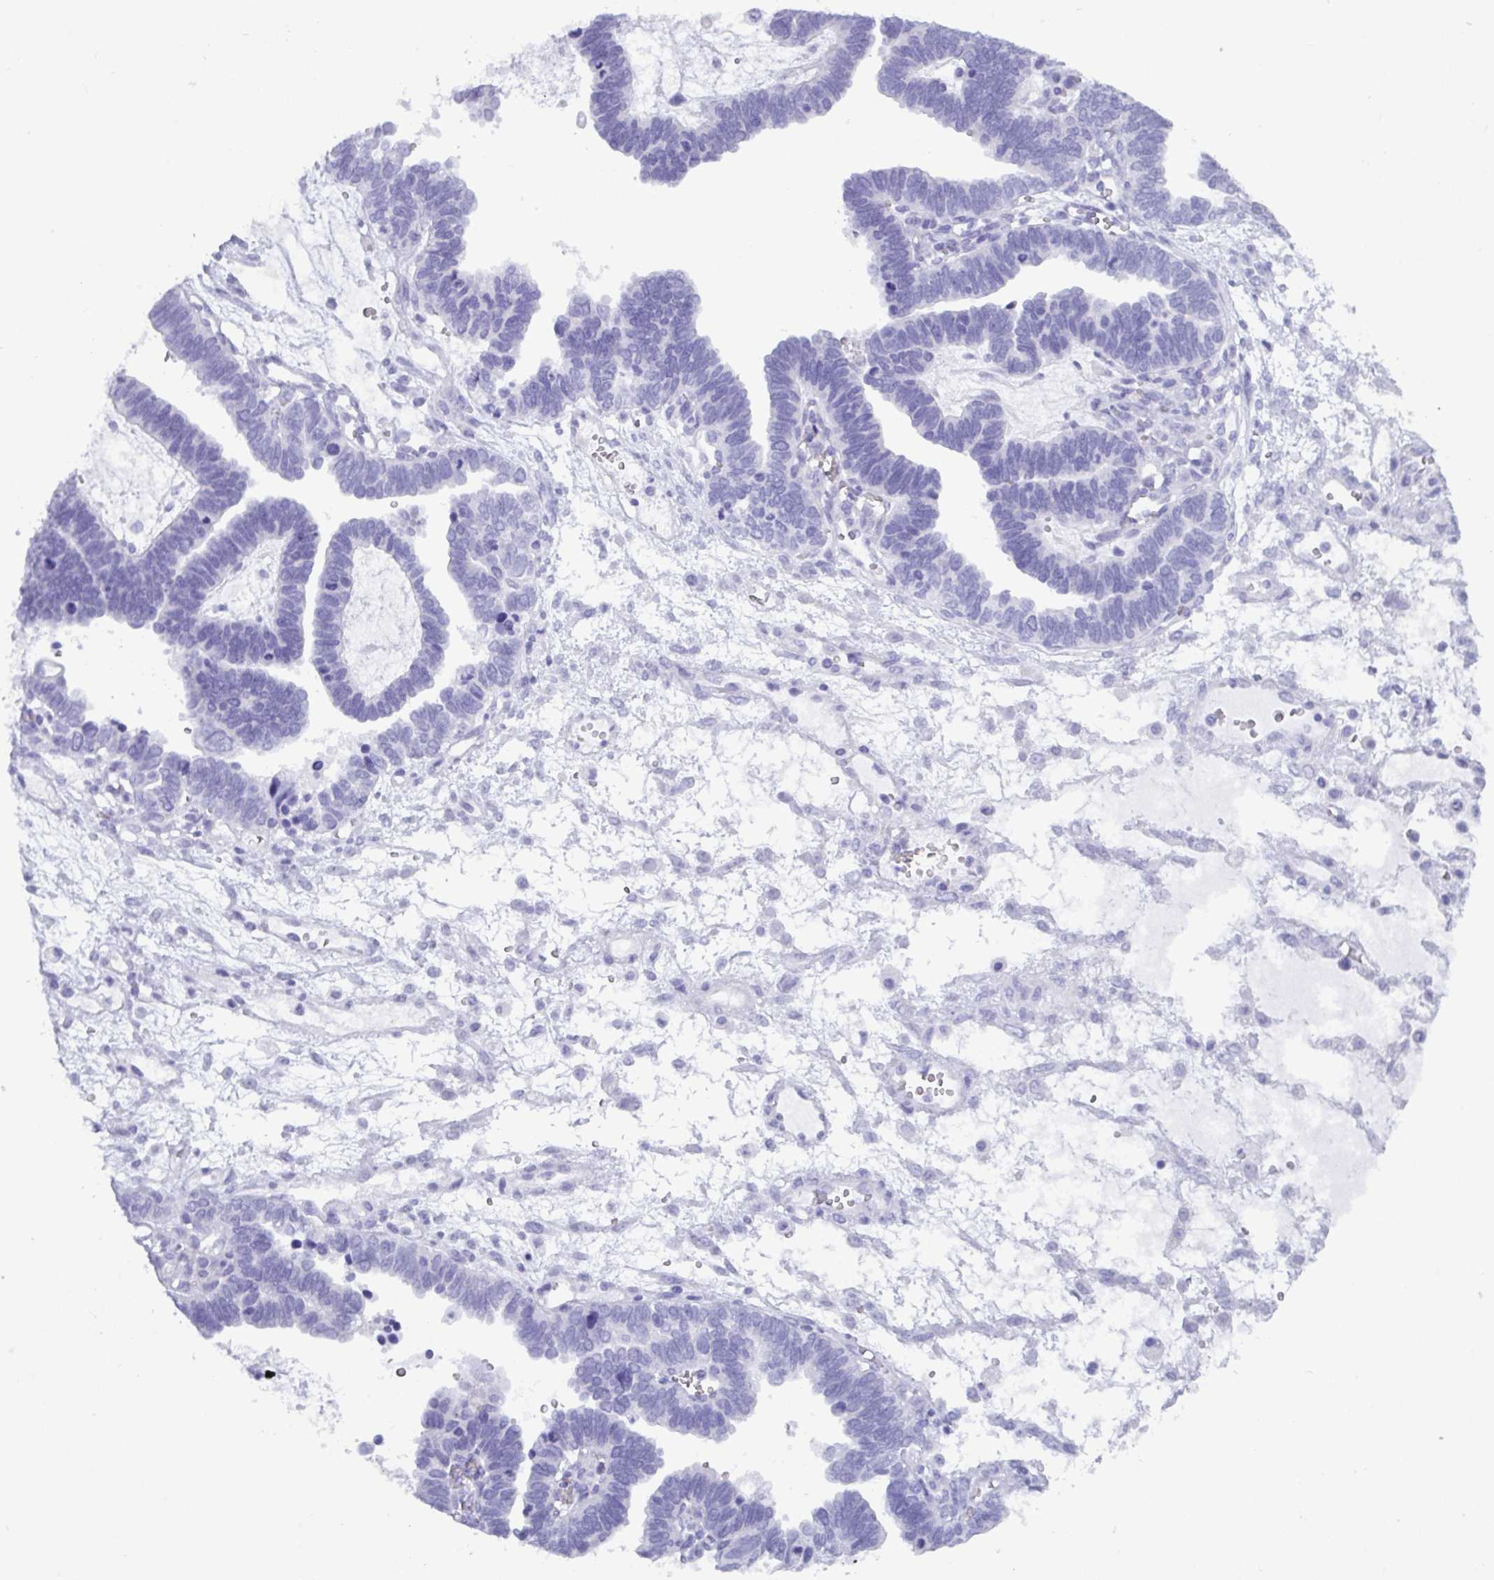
{"staining": {"intensity": "negative", "quantity": "none", "location": "none"}, "tissue": "ovarian cancer", "cell_type": "Tumor cells", "image_type": "cancer", "snomed": [{"axis": "morphology", "description": "Cystadenocarcinoma, serous, NOS"}, {"axis": "topography", "description": "Ovary"}], "caption": "This is a histopathology image of IHC staining of ovarian cancer (serous cystadenocarcinoma), which shows no positivity in tumor cells.", "gene": "C4orf33", "patient": {"sex": "female", "age": 51}}